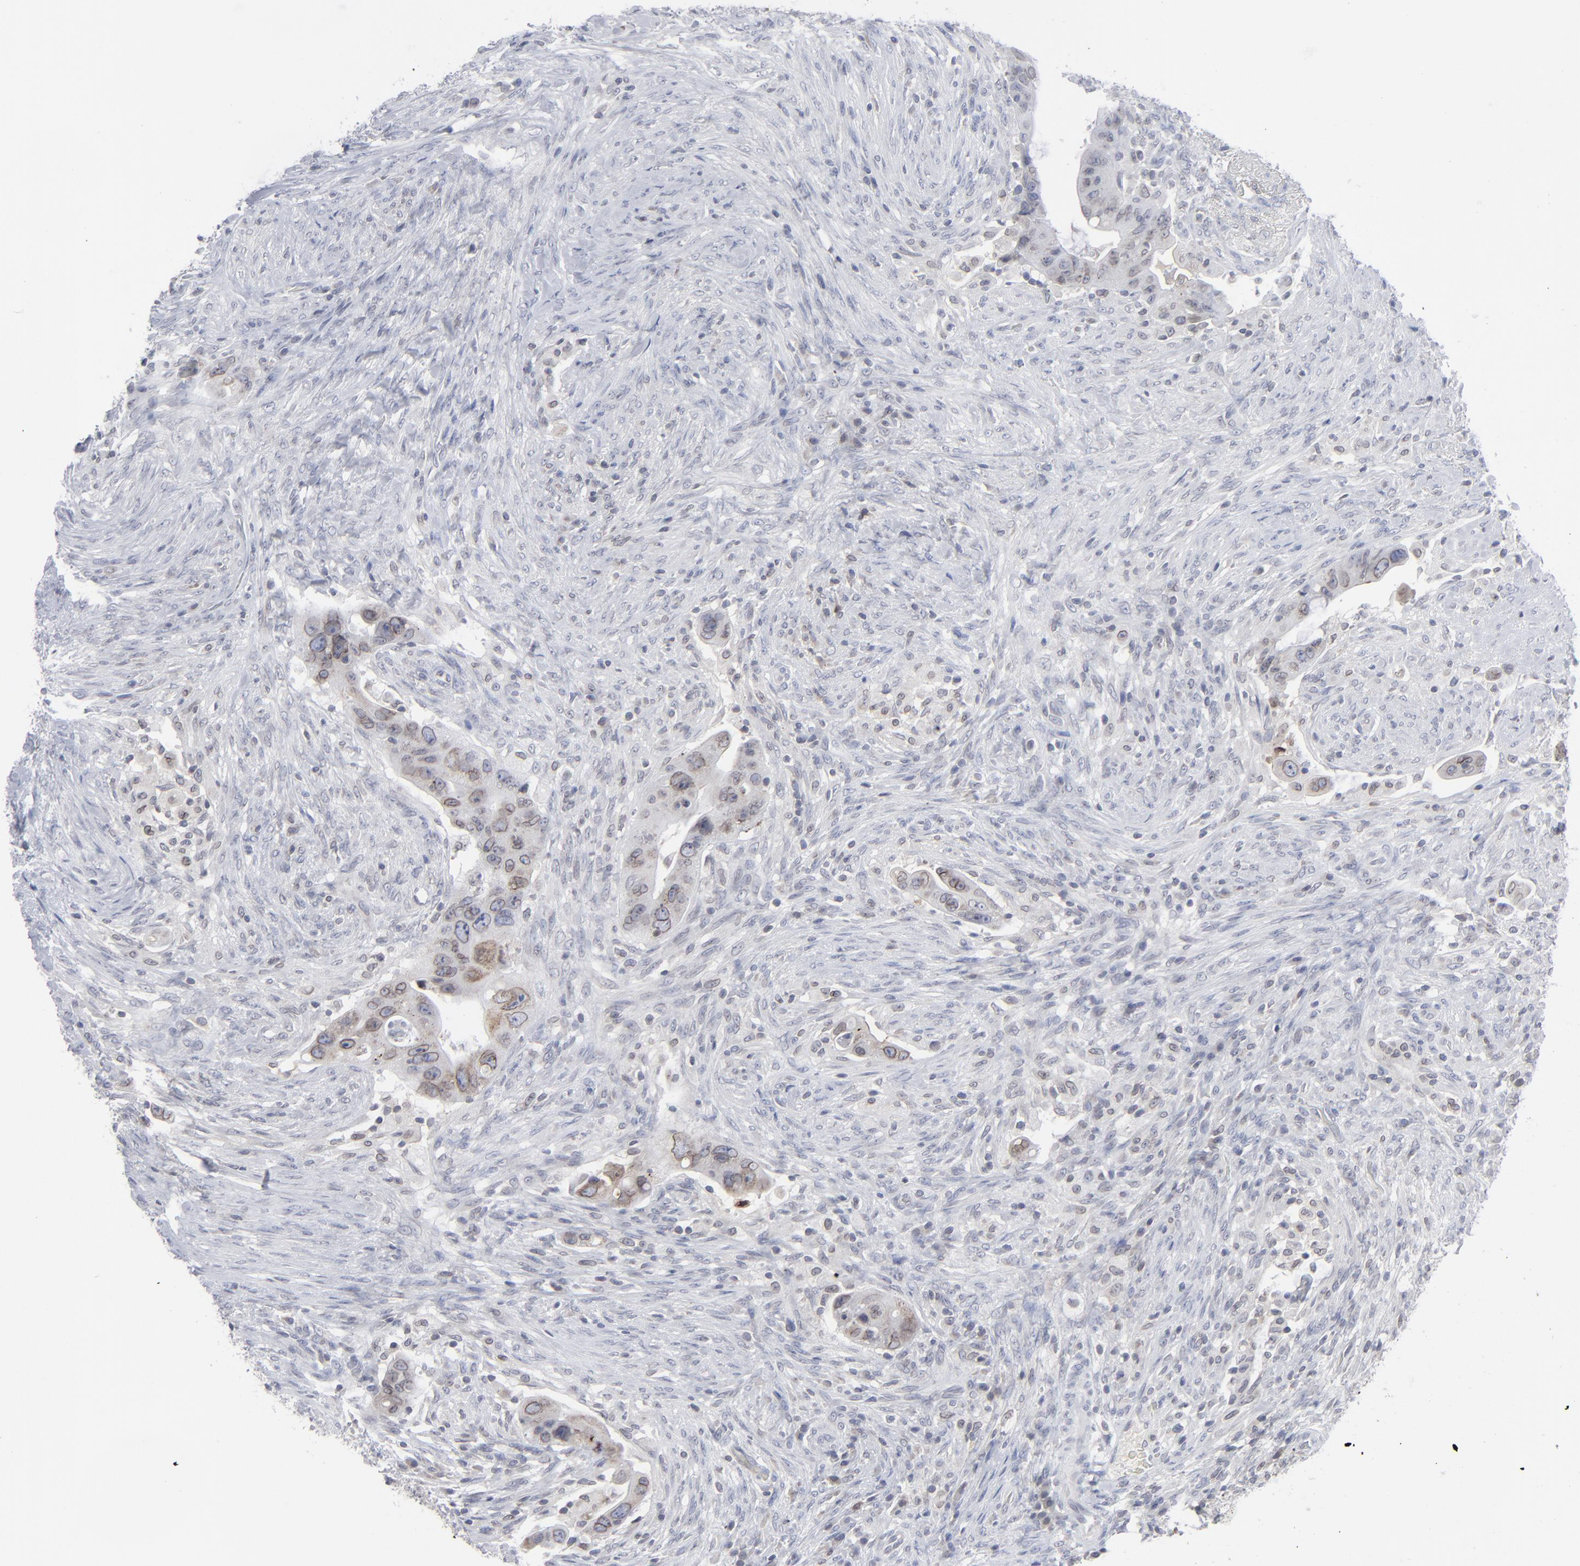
{"staining": {"intensity": "weak", "quantity": "<25%", "location": "cytoplasmic/membranous"}, "tissue": "colorectal cancer", "cell_type": "Tumor cells", "image_type": "cancer", "snomed": [{"axis": "morphology", "description": "Adenocarcinoma, NOS"}, {"axis": "topography", "description": "Rectum"}], "caption": "This histopathology image is of colorectal adenocarcinoma stained with immunohistochemistry to label a protein in brown with the nuclei are counter-stained blue. There is no expression in tumor cells.", "gene": "NUP88", "patient": {"sex": "female", "age": 71}}